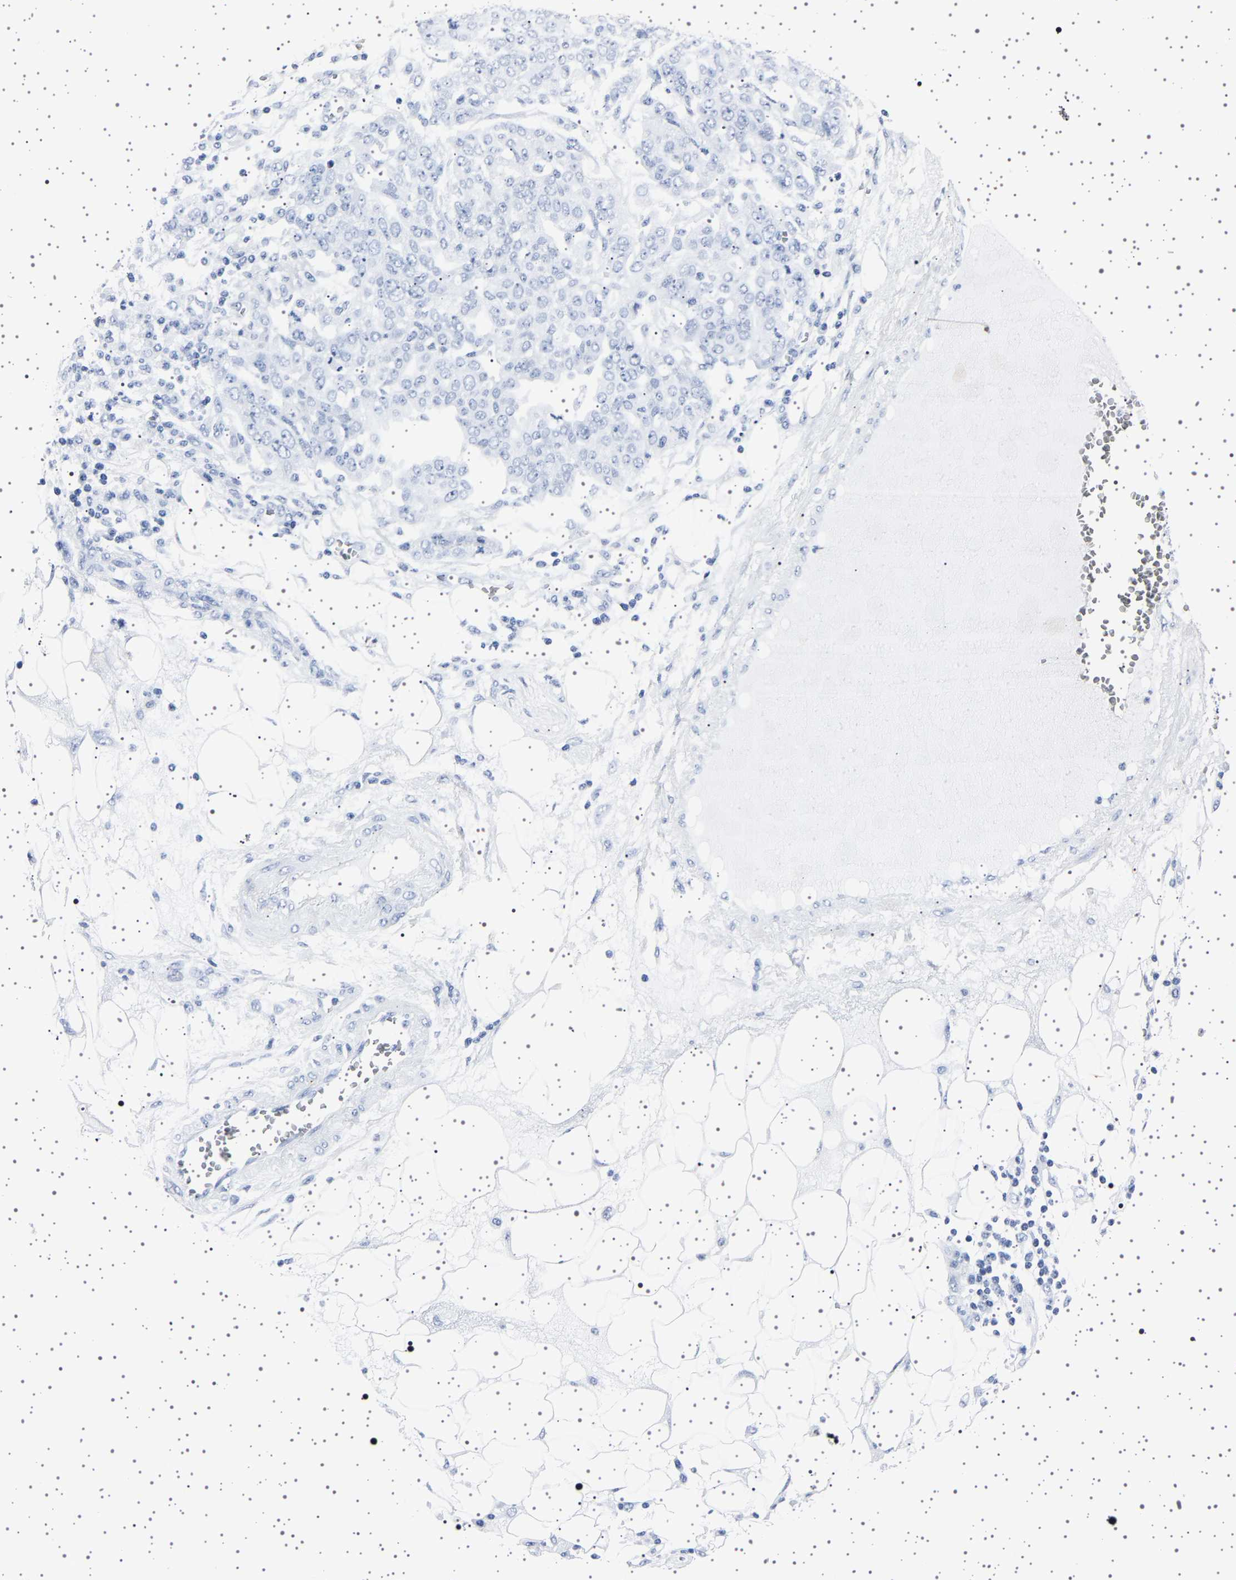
{"staining": {"intensity": "negative", "quantity": "none", "location": "none"}, "tissue": "ovarian cancer", "cell_type": "Tumor cells", "image_type": "cancer", "snomed": [{"axis": "morphology", "description": "Cystadenocarcinoma, serous, NOS"}, {"axis": "topography", "description": "Soft tissue"}, {"axis": "topography", "description": "Ovary"}], "caption": "Immunohistochemistry (IHC) of human serous cystadenocarcinoma (ovarian) shows no staining in tumor cells.", "gene": "TFF3", "patient": {"sex": "female", "age": 57}}